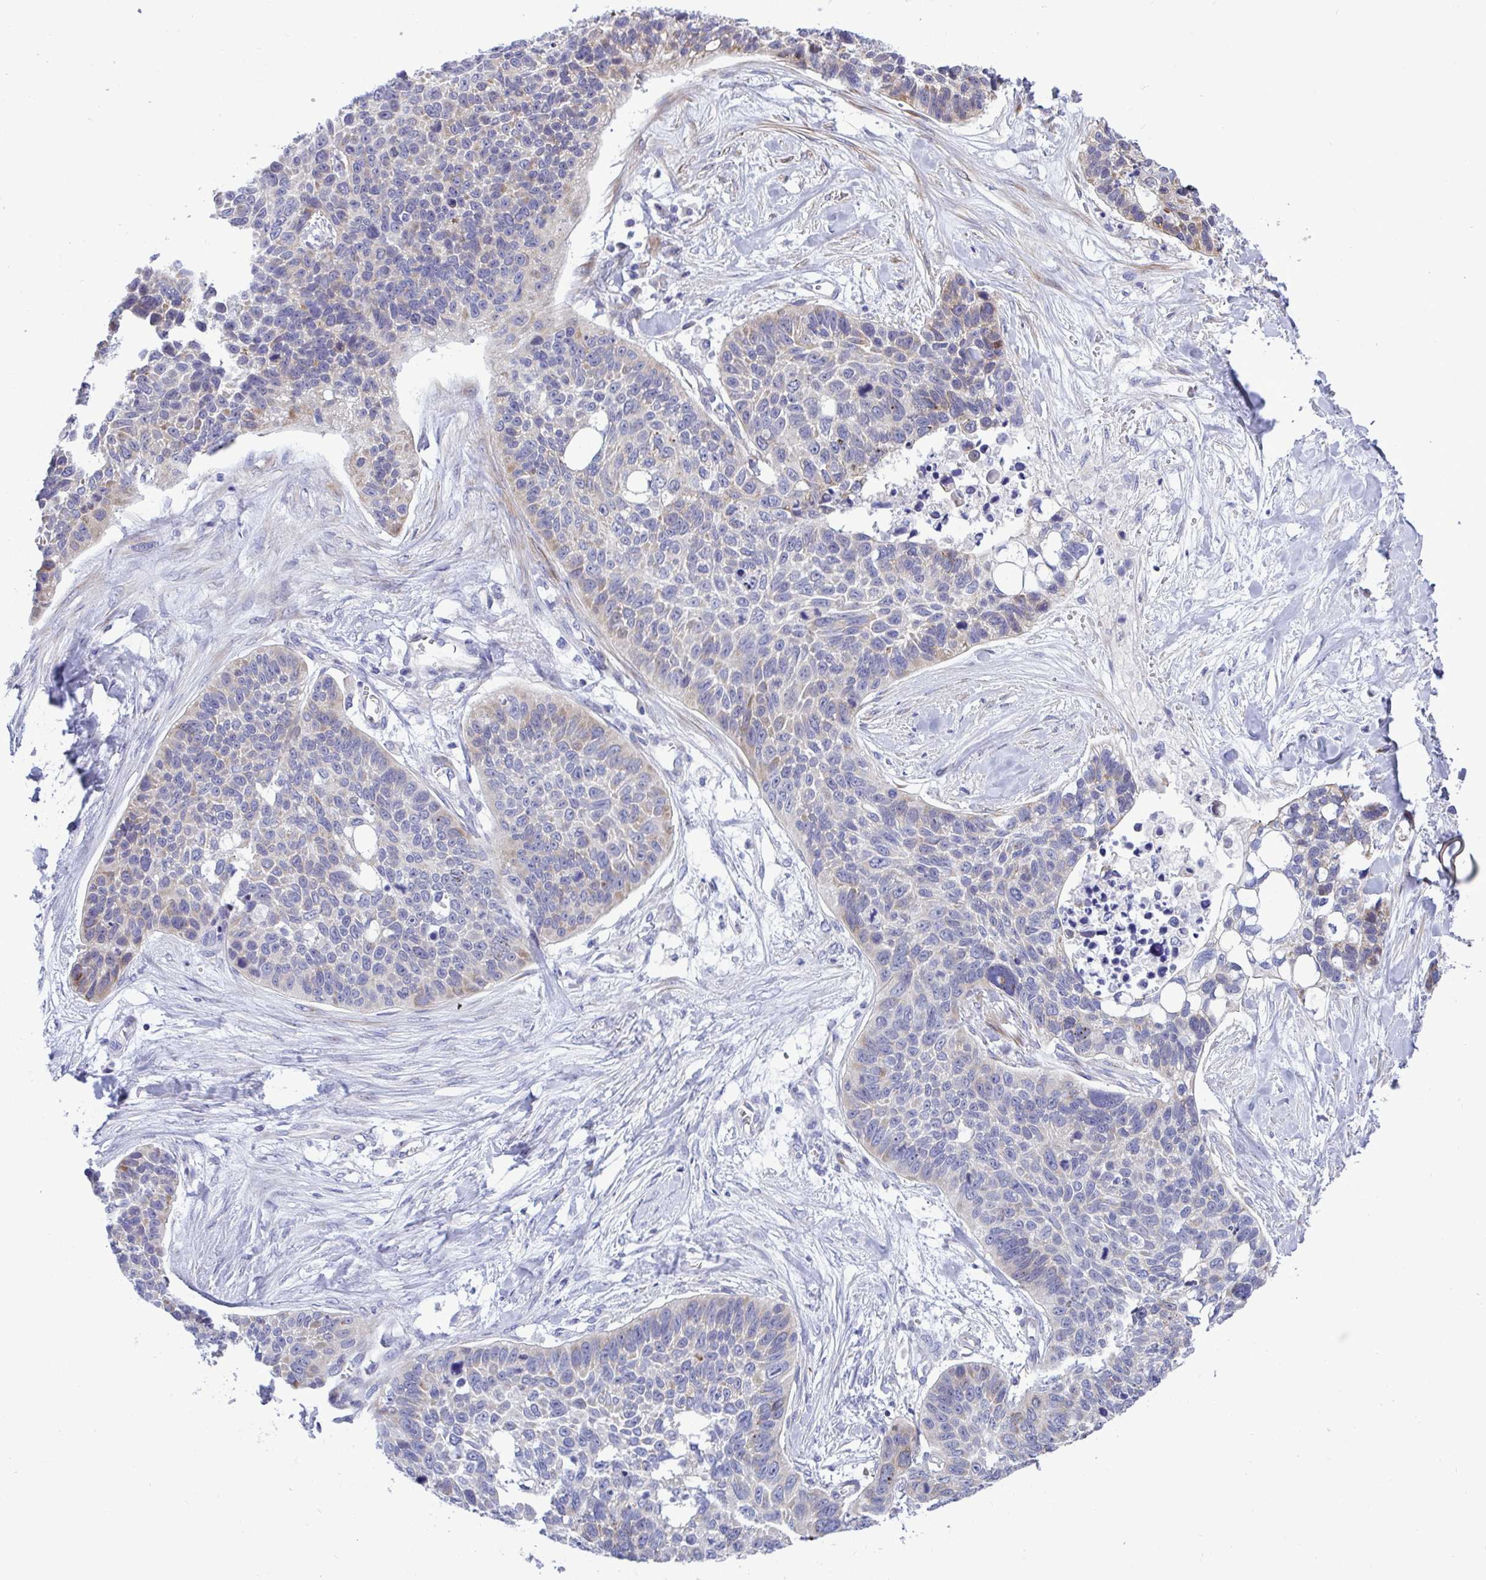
{"staining": {"intensity": "moderate", "quantity": "<25%", "location": "cytoplasmic/membranous"}, "tissue": "lung cancer", "cell_type": "Tumor cells", "image_type": "cancer", "snomed": [{"axis": "morphology", "description": "Squamous cell carcinoma, NOS"}, {"axis": "topography", "description": "Lung"}], "caption": "A photomicrograph of human lung cancer stained for a protein displays moderate cytoplasmic/membranous brown staining in tumor cells.", "gene": "NTN1", "patient": {"sex": "male", "age": 62}}